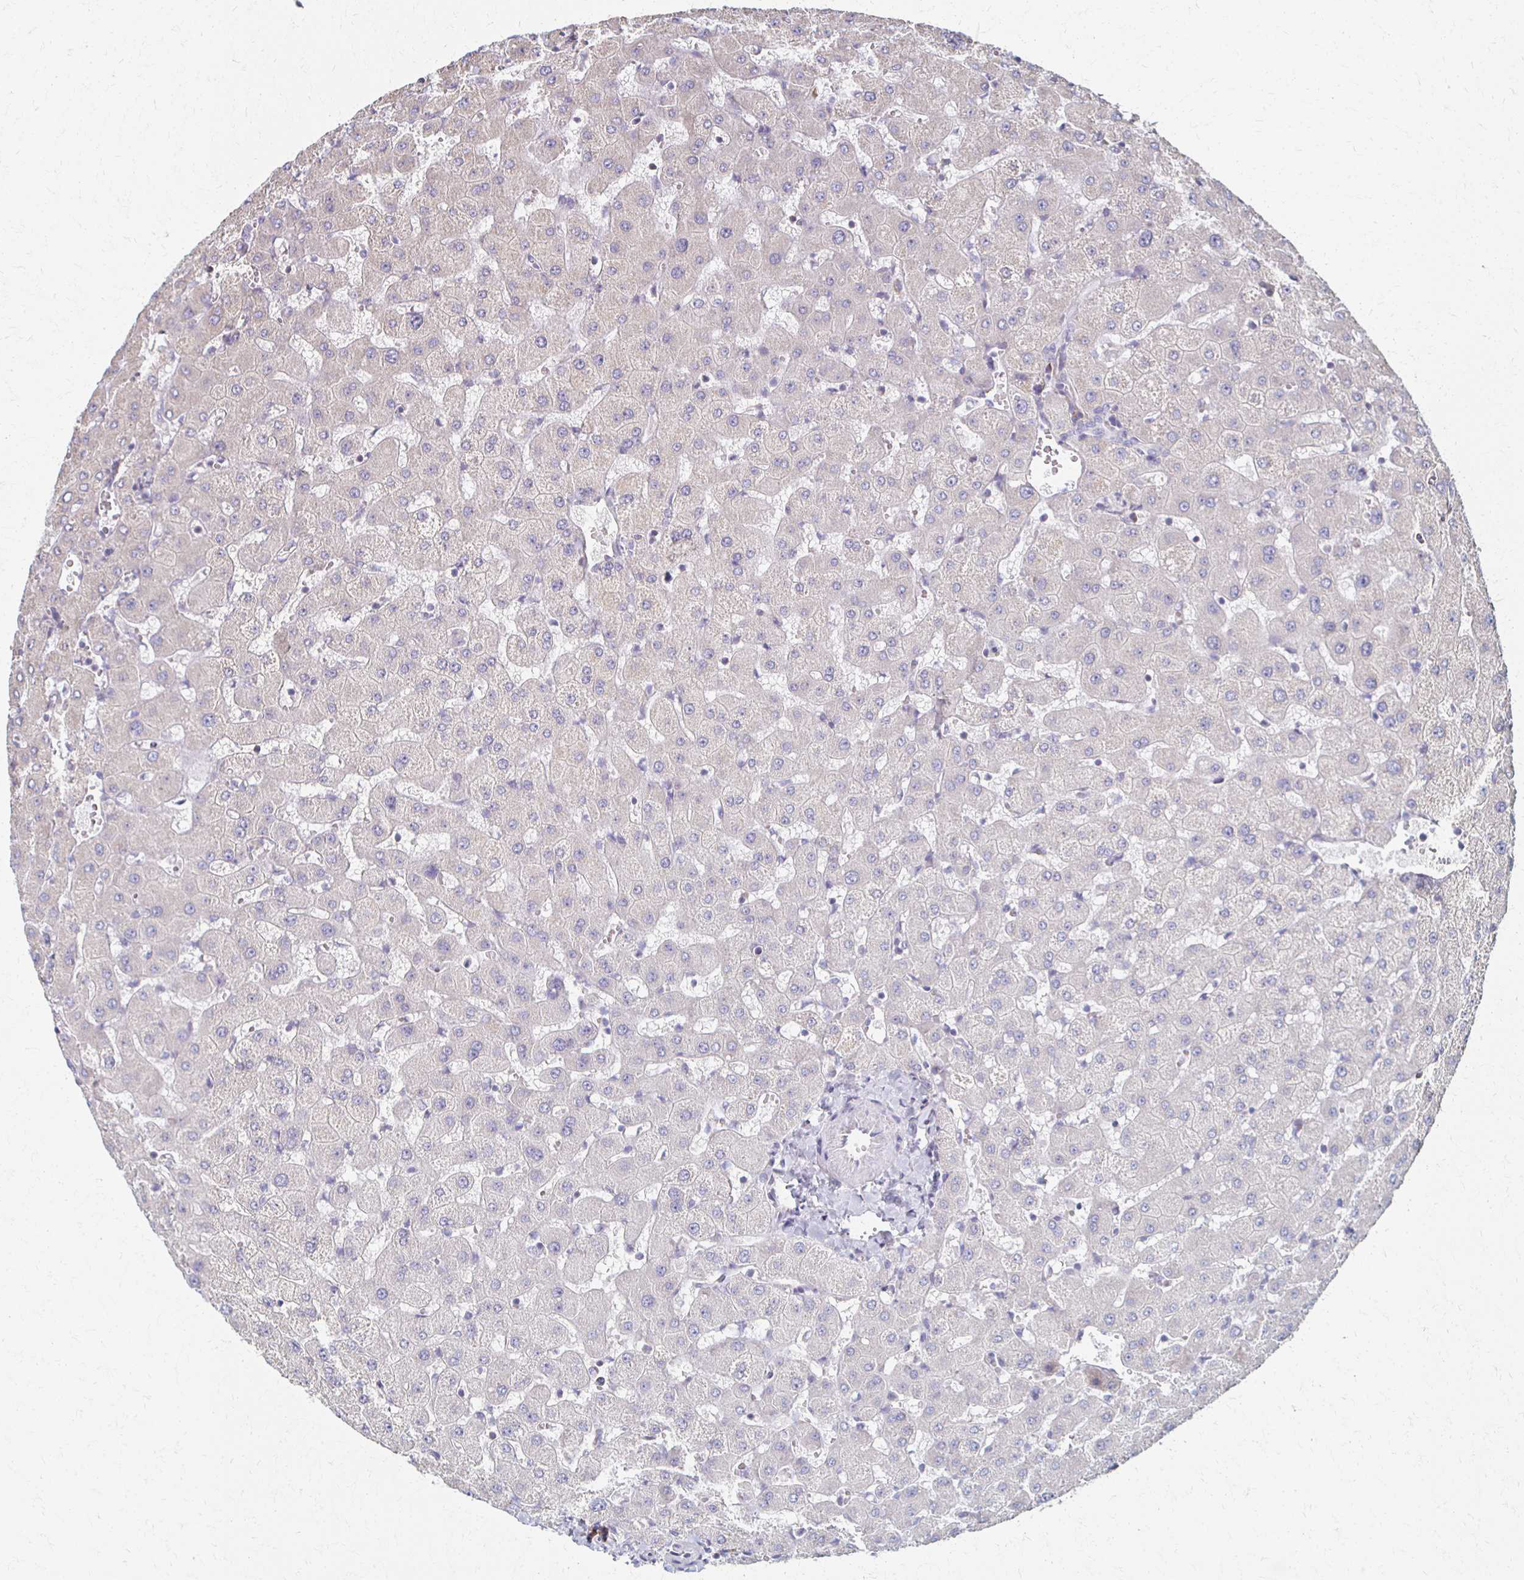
{"staining": {"intensity": "negative", "quantity": "none", "location": "none"}, "tissue": "liver", "cell_type": "Cholangiocytes", "image_type": "normal", "snomed": [{"axis": "morphology", "description": "Normal tissue, NOS"}, {"axis": "topography", "description": "Liver"}], "caption": "Immunohistochemical staining of normal human liver displays no significant staining in cholangiocytes.", "gene": "ATP1A3", "patient": {"sex": "female", "age": 63}}